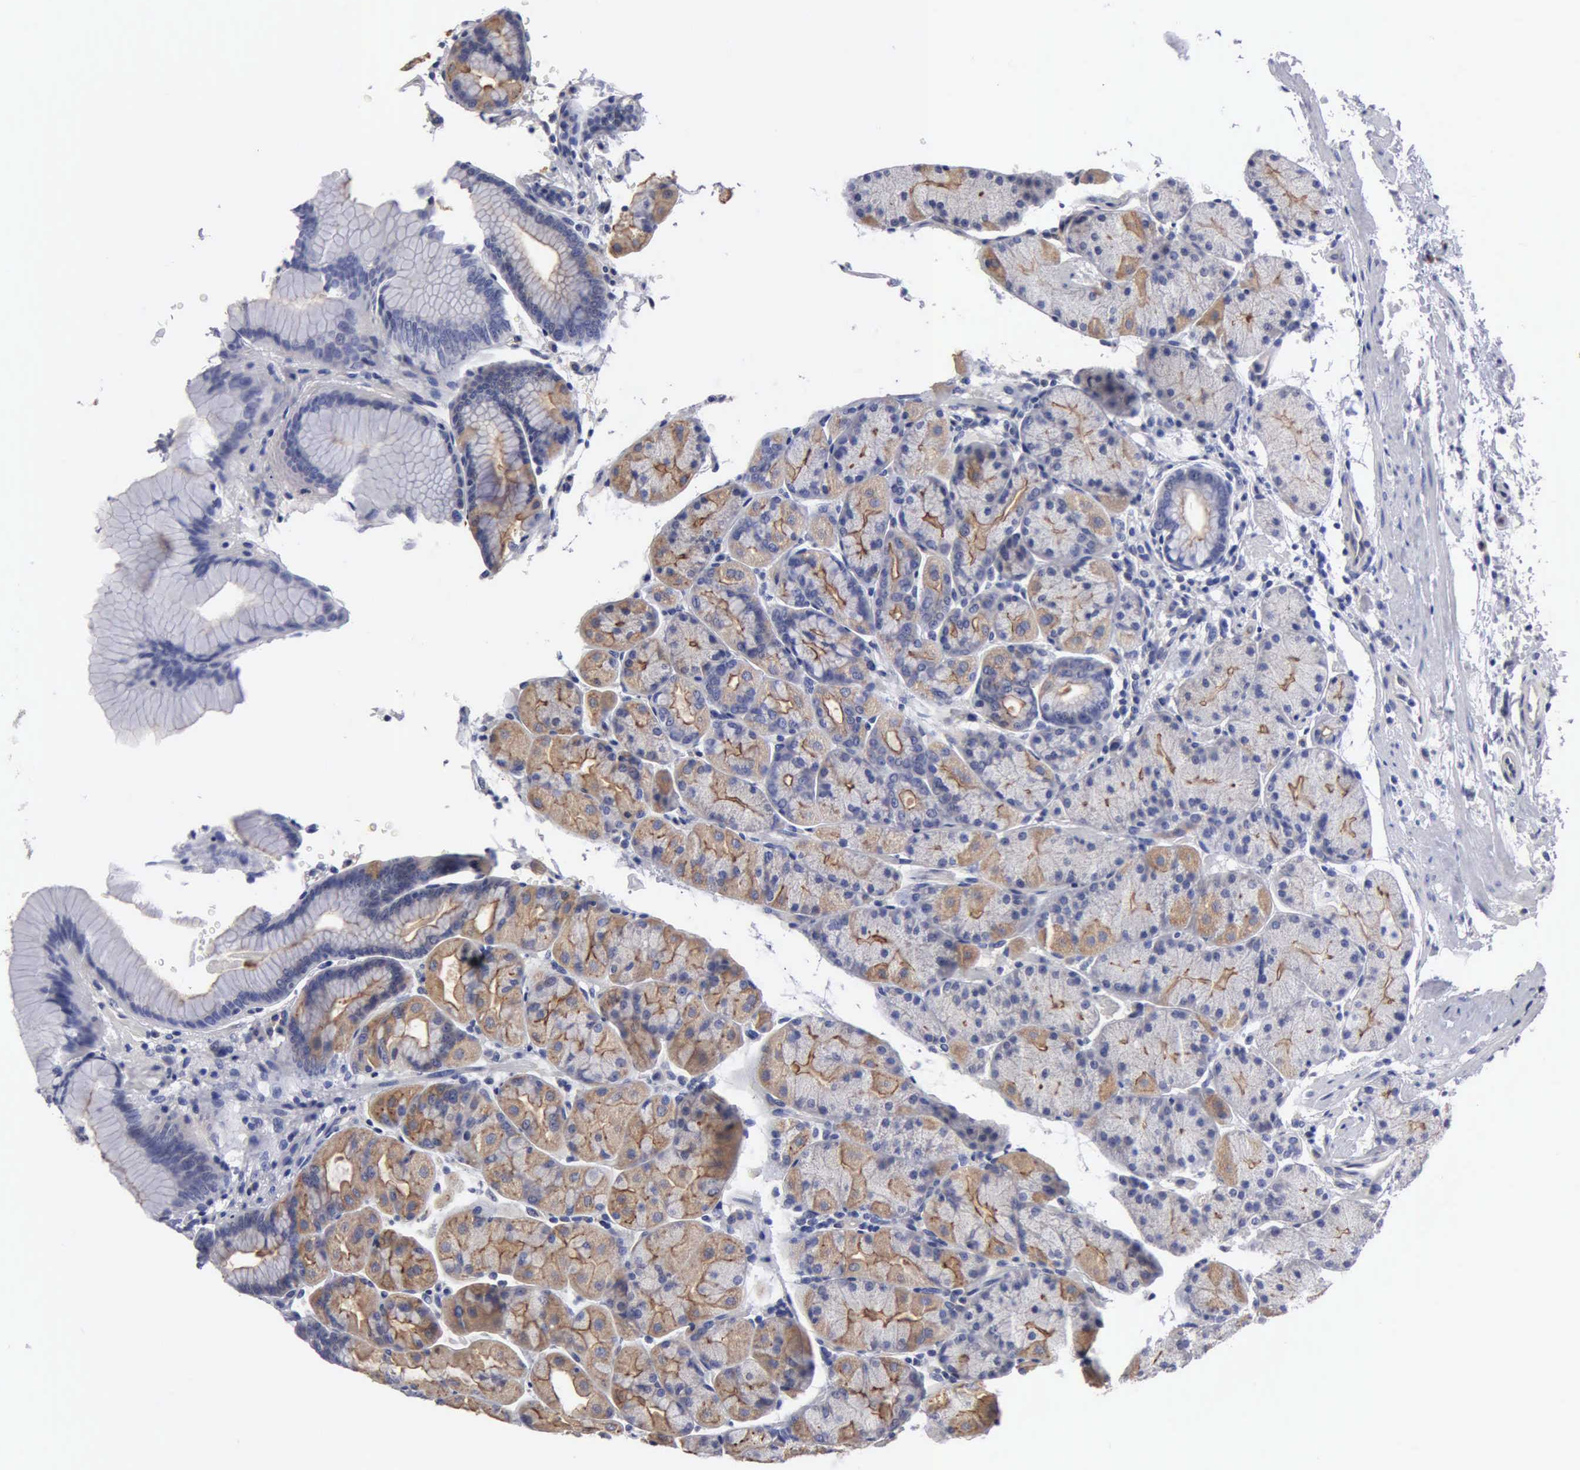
{"staining": {"intensity": "moderate", "quantity": "25%-75%", "location": "cytoplasmic/membranous"}, "tissue": "stomach", "cell_type": "Glandular cells", "image_type": "normal", "snomed": [{"axis": "morphology", "description": "Normal tissue, NOS"}, {"axis": "topography", "description": "Stomach, upper"}], "caption": "DAB (3,3'-diaminobenzidine) immunohistochemical staining of unremarkable stomach shows moderate cytoplasmic/membranous protein staining in approximately 25%-75% of glandular cells.", "gene": "RDX", "patient": {"sex": "male", "age": 57}}